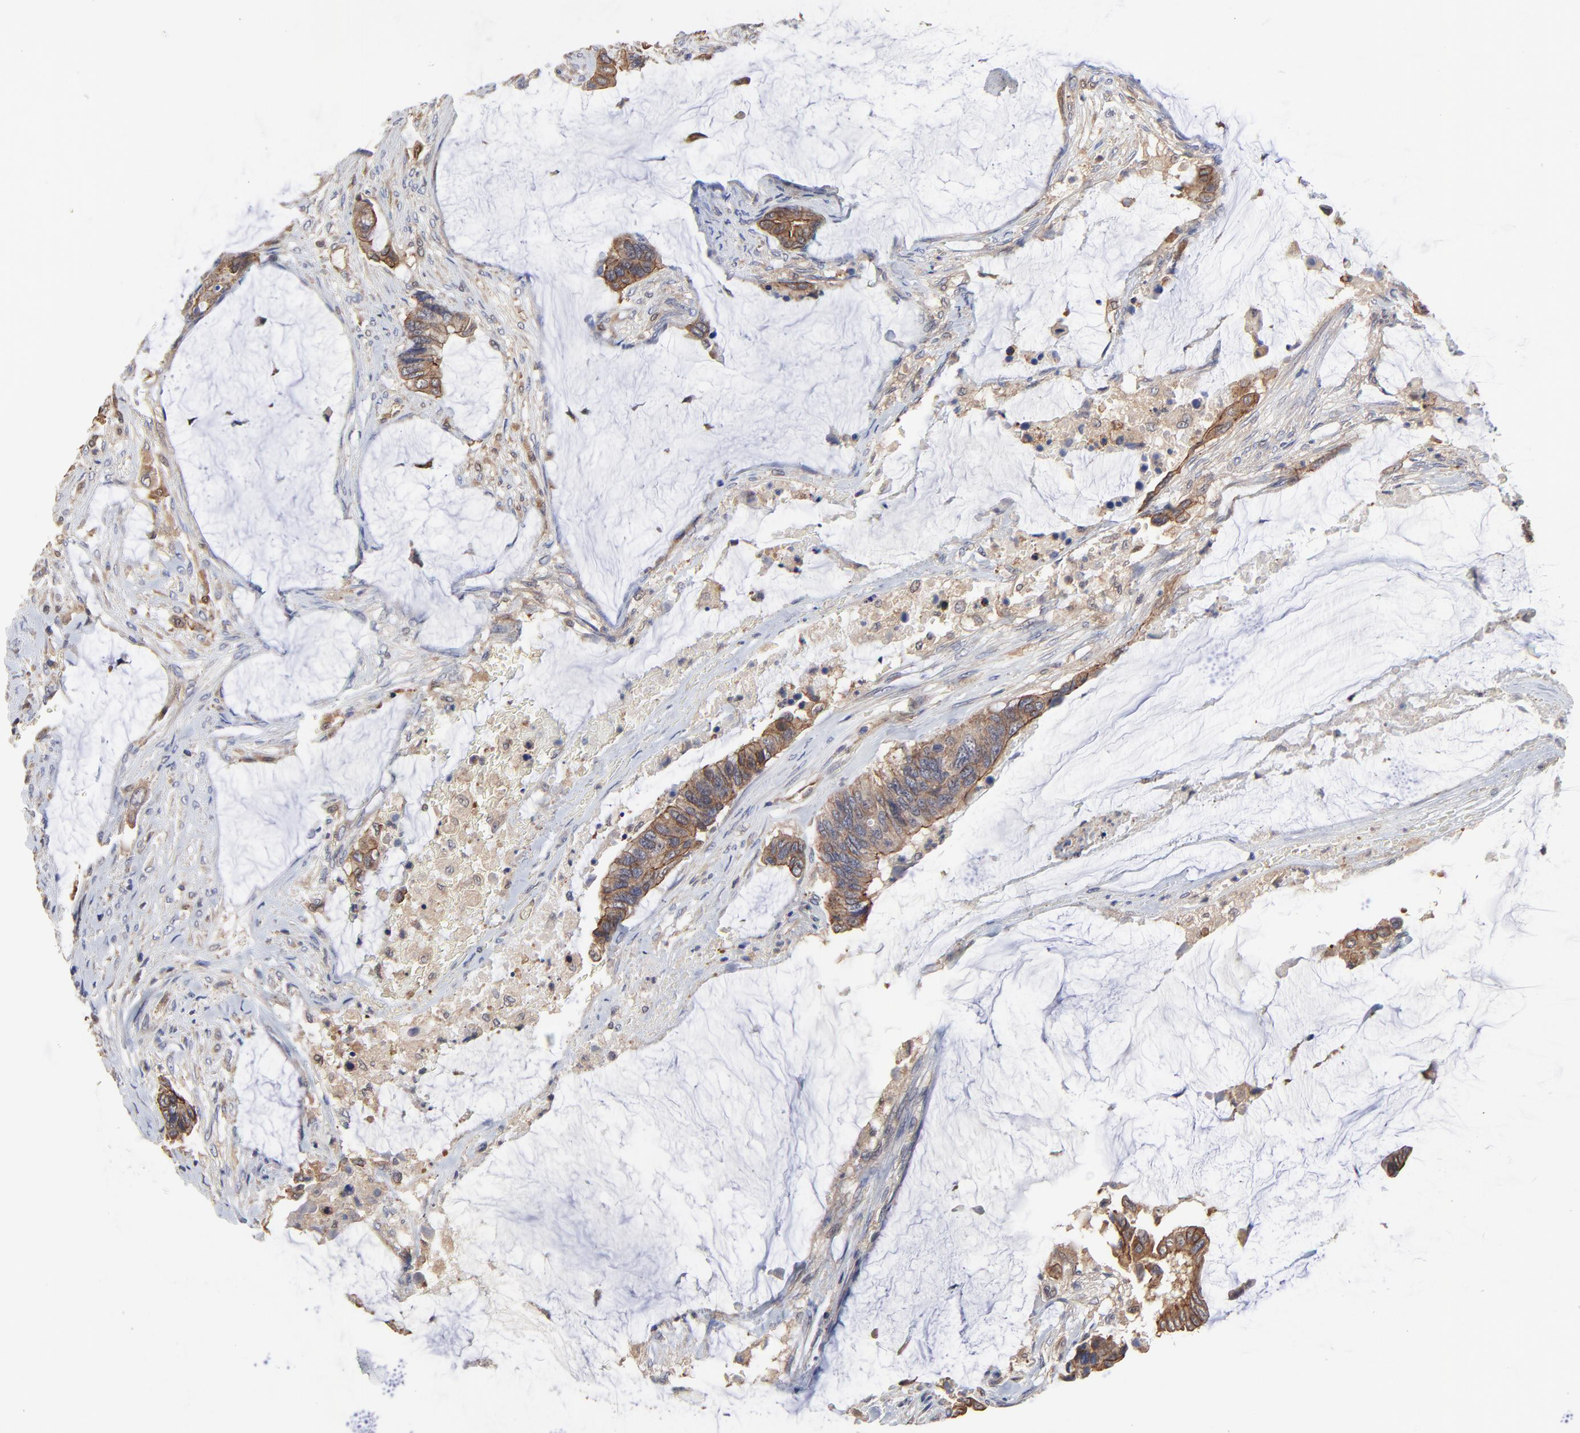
{"staining": {"intensity": "moderate", "quantity": ">75%", "location": "cytoplasmic/membranous"}, "tissue": "colorectal cancer", "cell_type": "Tumor cells", "image_type": "cancer", "snomed": [{"axis": "morphology", "description": "Adenocarcinoma, NOS"}, {"axis": "topography", "description": "Rectum"}], "caption": "Immunohistochemical staining of human colorectal adenocarcinoma displays medium levels of moderate cytoplasmic/membranous positivity in about >75% of tumor cells.", "gene": "ARMT1", "patient": {"sex": "female", "age": 59}}